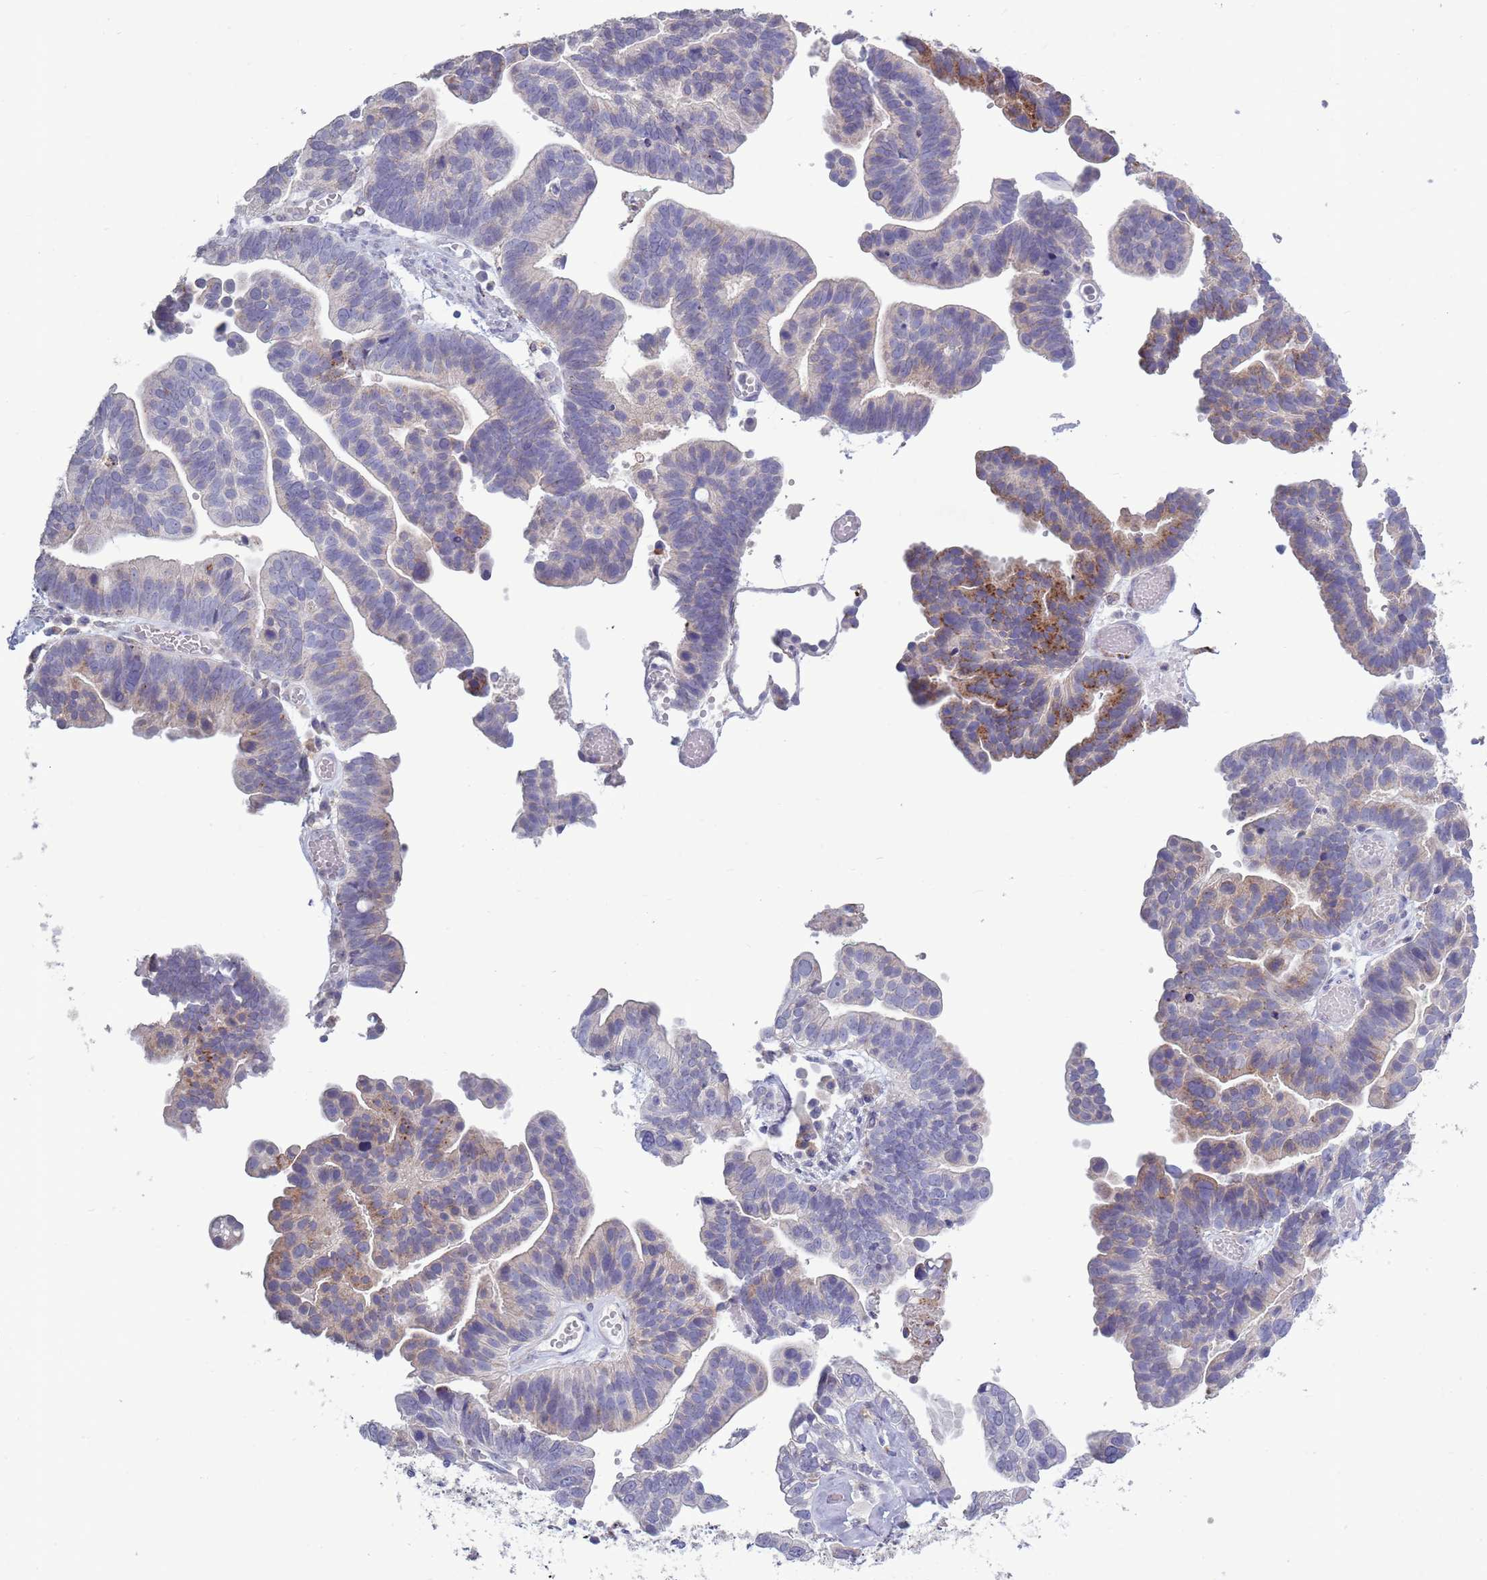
{"staining": {"intensity": "moderate", "quantity": "<25%", "location": "cytoplasmic/membranous"}, "tissue": "ovarian cancer", "cell_type": "Tumor cells", "image_type": "cancer", "snomed": [{"axis": "morphology", "description": "Cystadenocarcinoma, serous, NOS"}, {"axis": "topography", "description": "Ovary"}], "caption": "Tumor cells display moderate cytoplasmic/membranous expression in about <25% of cells in ovarian cancer (serous cystadenocarcinoma). (DAB (3,3'-diaminobenzidine) = brown stain, brightfield microscopy at high magnification).", "gene": "ACSBG1", "patient": {"sex": "female", "age": 56}}